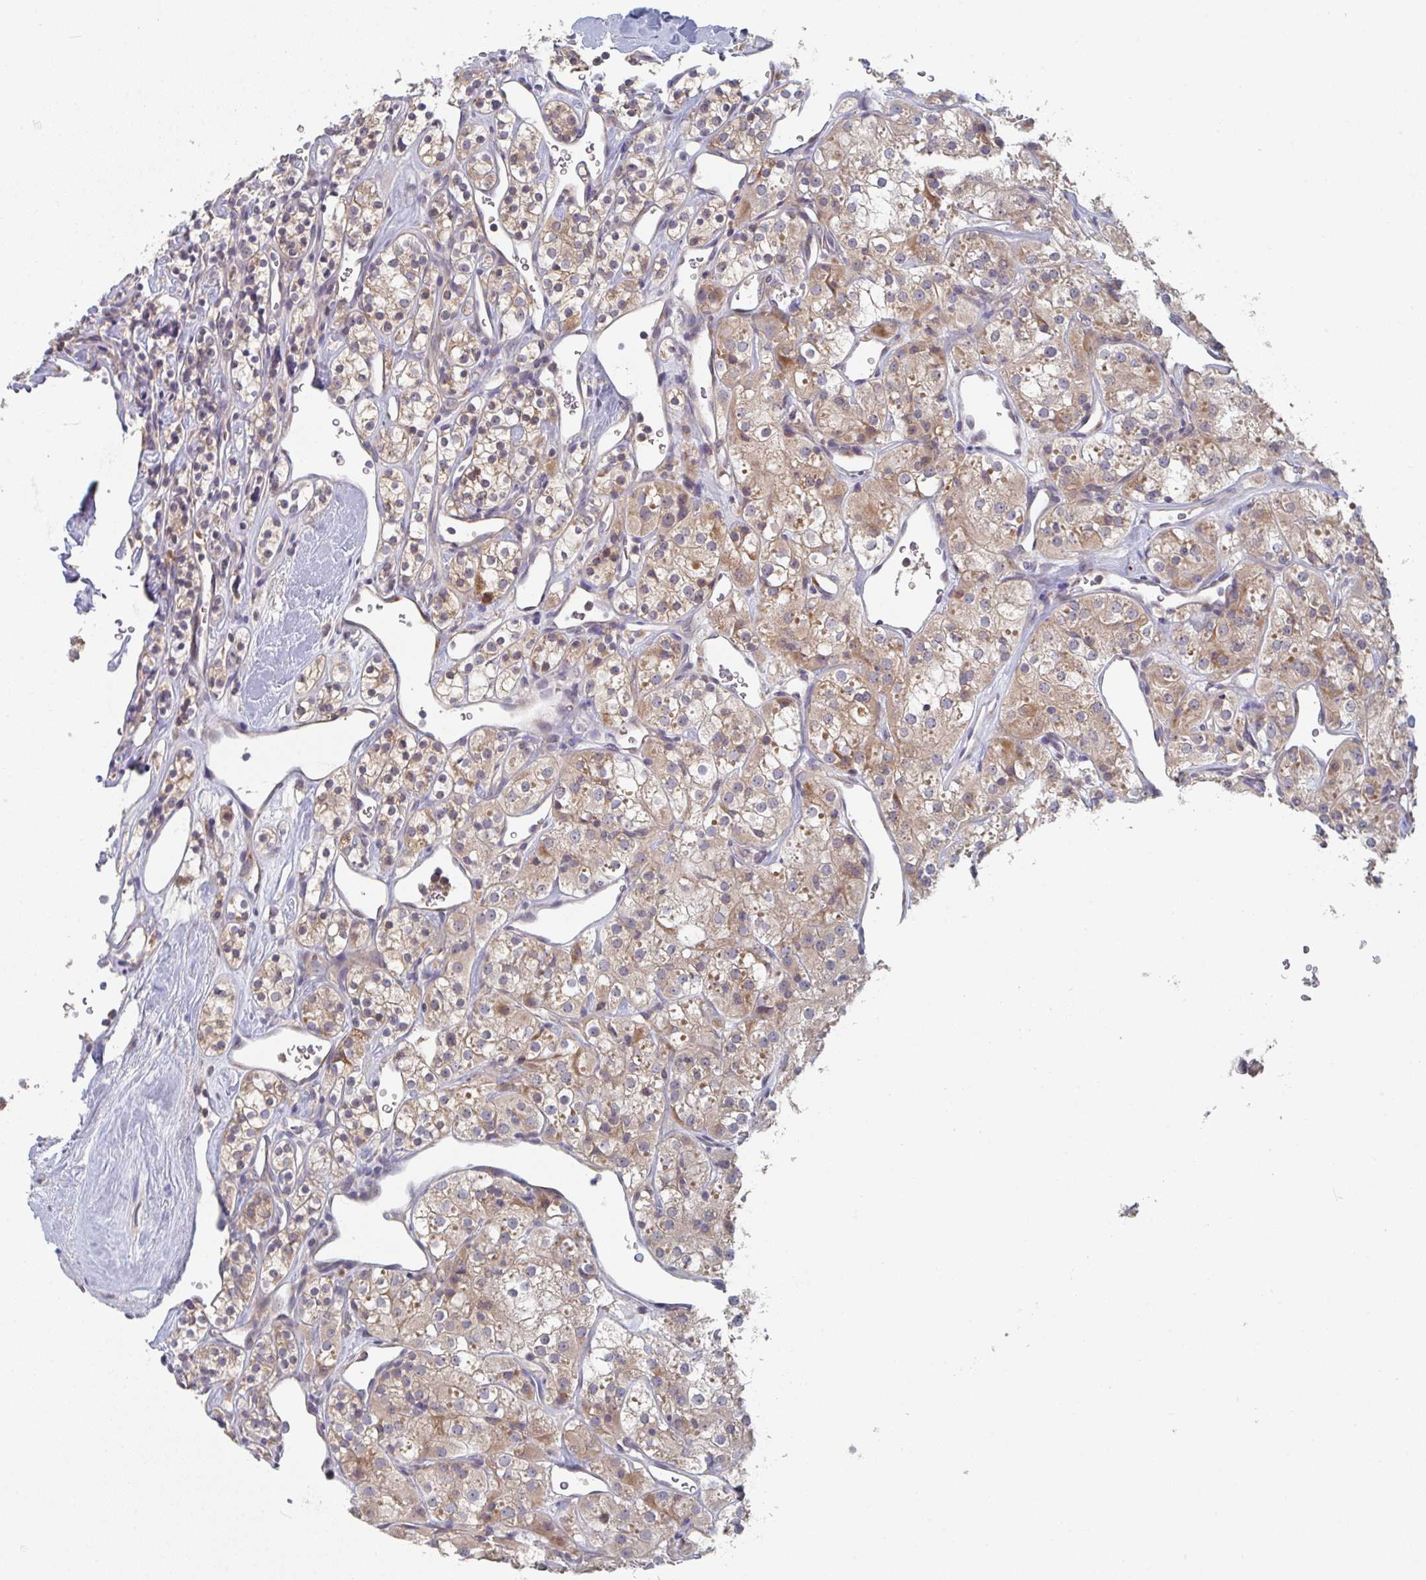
{"staining": {"intensity": "weak", "quantity": ">75%", "location": "cytoplasmic/membranous"}, "tissue": "renal cancer", "cell_type": "Tumor cells", "image_type": "cancer", "snomed": [{"axis": "morphology", "description": "Adenocarcinoma, NOS"}, {"axis": "topography", "description": "Kidney"}], "caption": "IHC micrograph of human renal cancer (adenocarcinoma) stained for a protein (brown), which reveals low levels of weak cytoplasmic/membranous expression in approximately >75% of tumor cells.", "gene": "ELOVL1", "patient": {"sex": "male", "age": 77}}